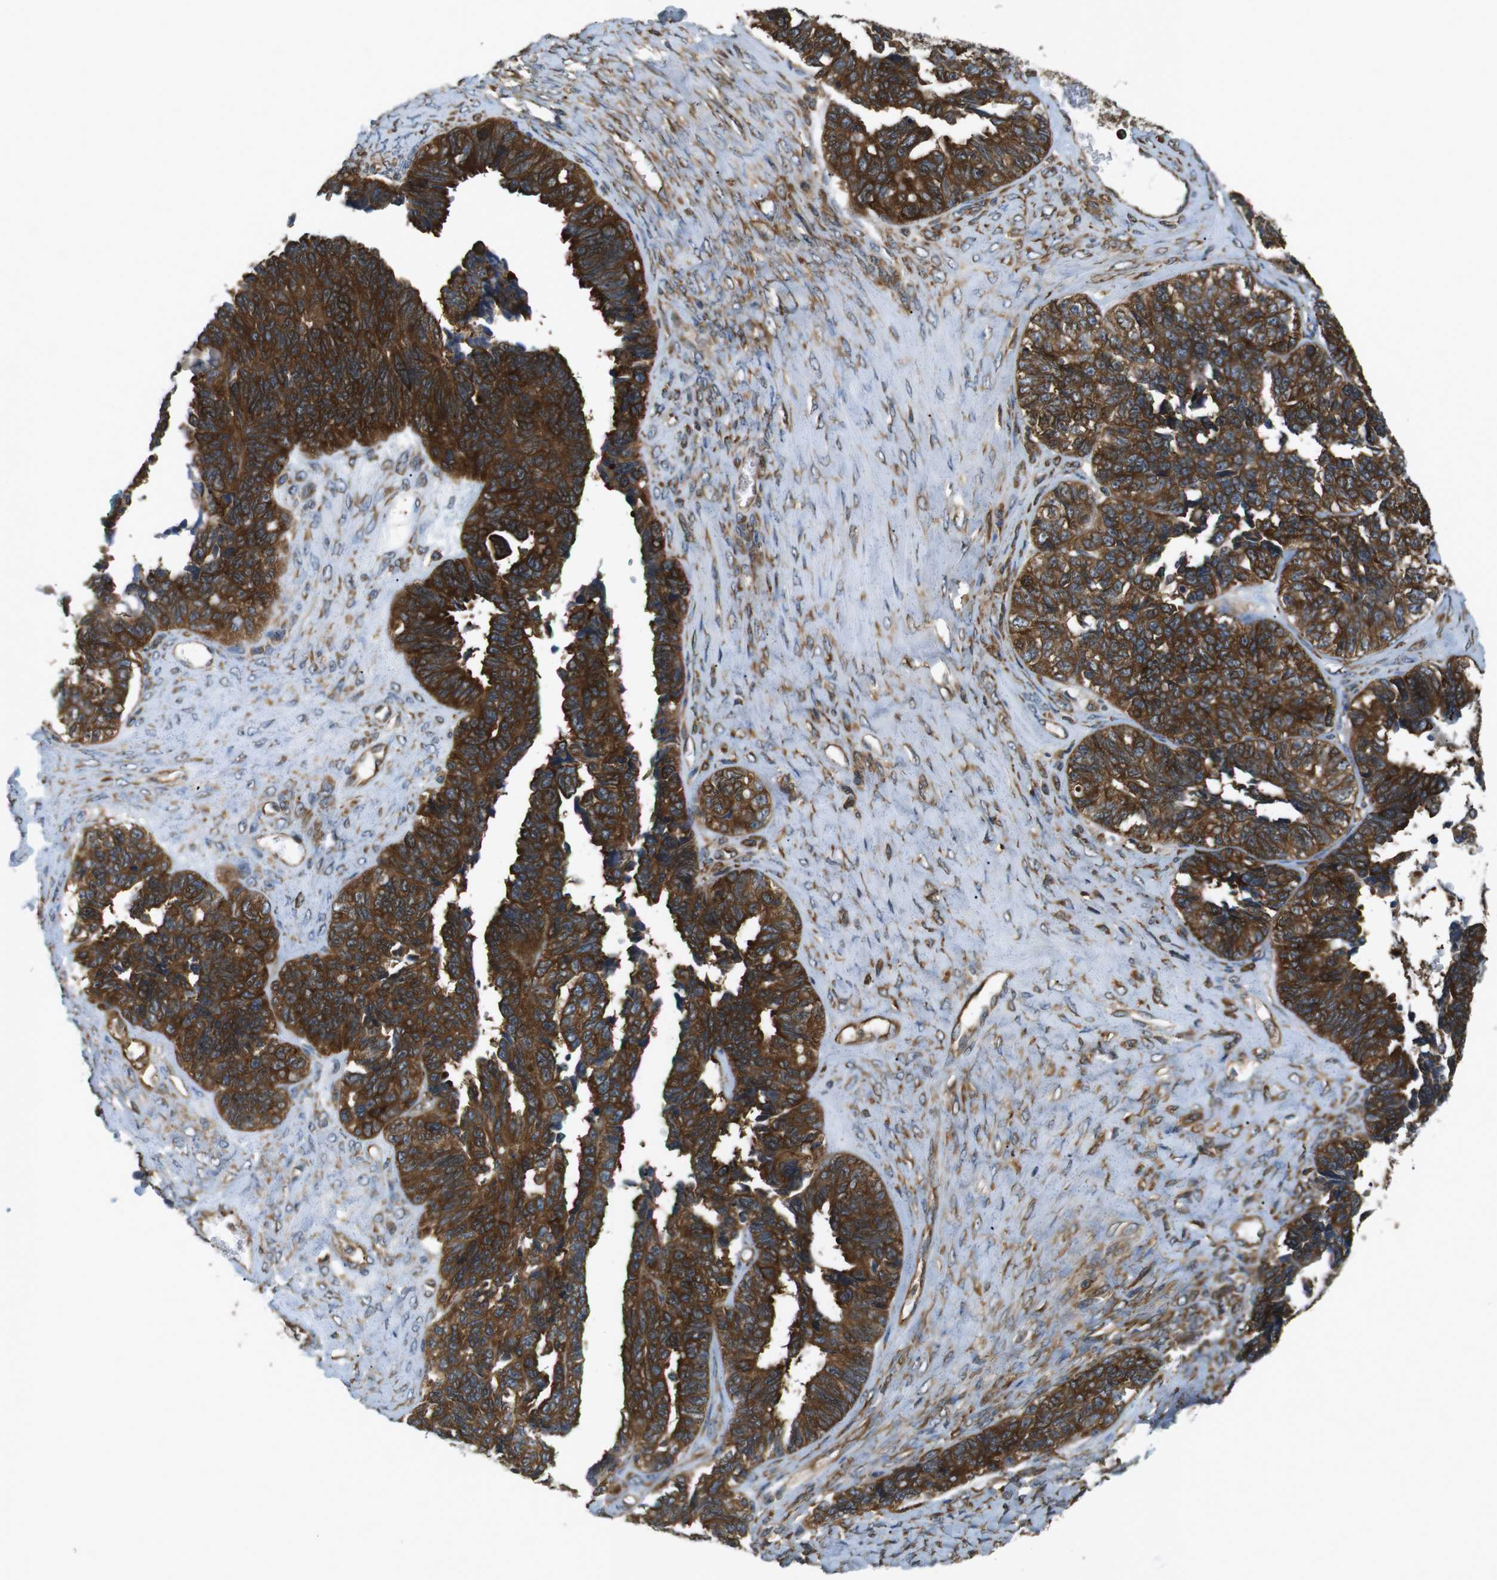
{"staining": {"intensity": "strong", "quantity": ">75%", "location": "cytoplasmic/membranous"}, "tissue": "ovarian cancer", "cell_type": "Tumor cells", "image_type": "cancer", "snomed": [{"axis": "morphology", "description": "Cystadenocarcinoma, serous, NOS"}, {"axis": "topography", "description": "Ovary"}], "caption": "An immunohistochemistry (IHC) histopathology image of tumor tissue is shown. Protein staining in brown highlights strong cytoplasmic/membranous positivity in ovarian cancer (serous cystadenocarcinoma) within tumor cells.", "gene": "TSC1", "patient": {"sex": "female", "age": 79}}